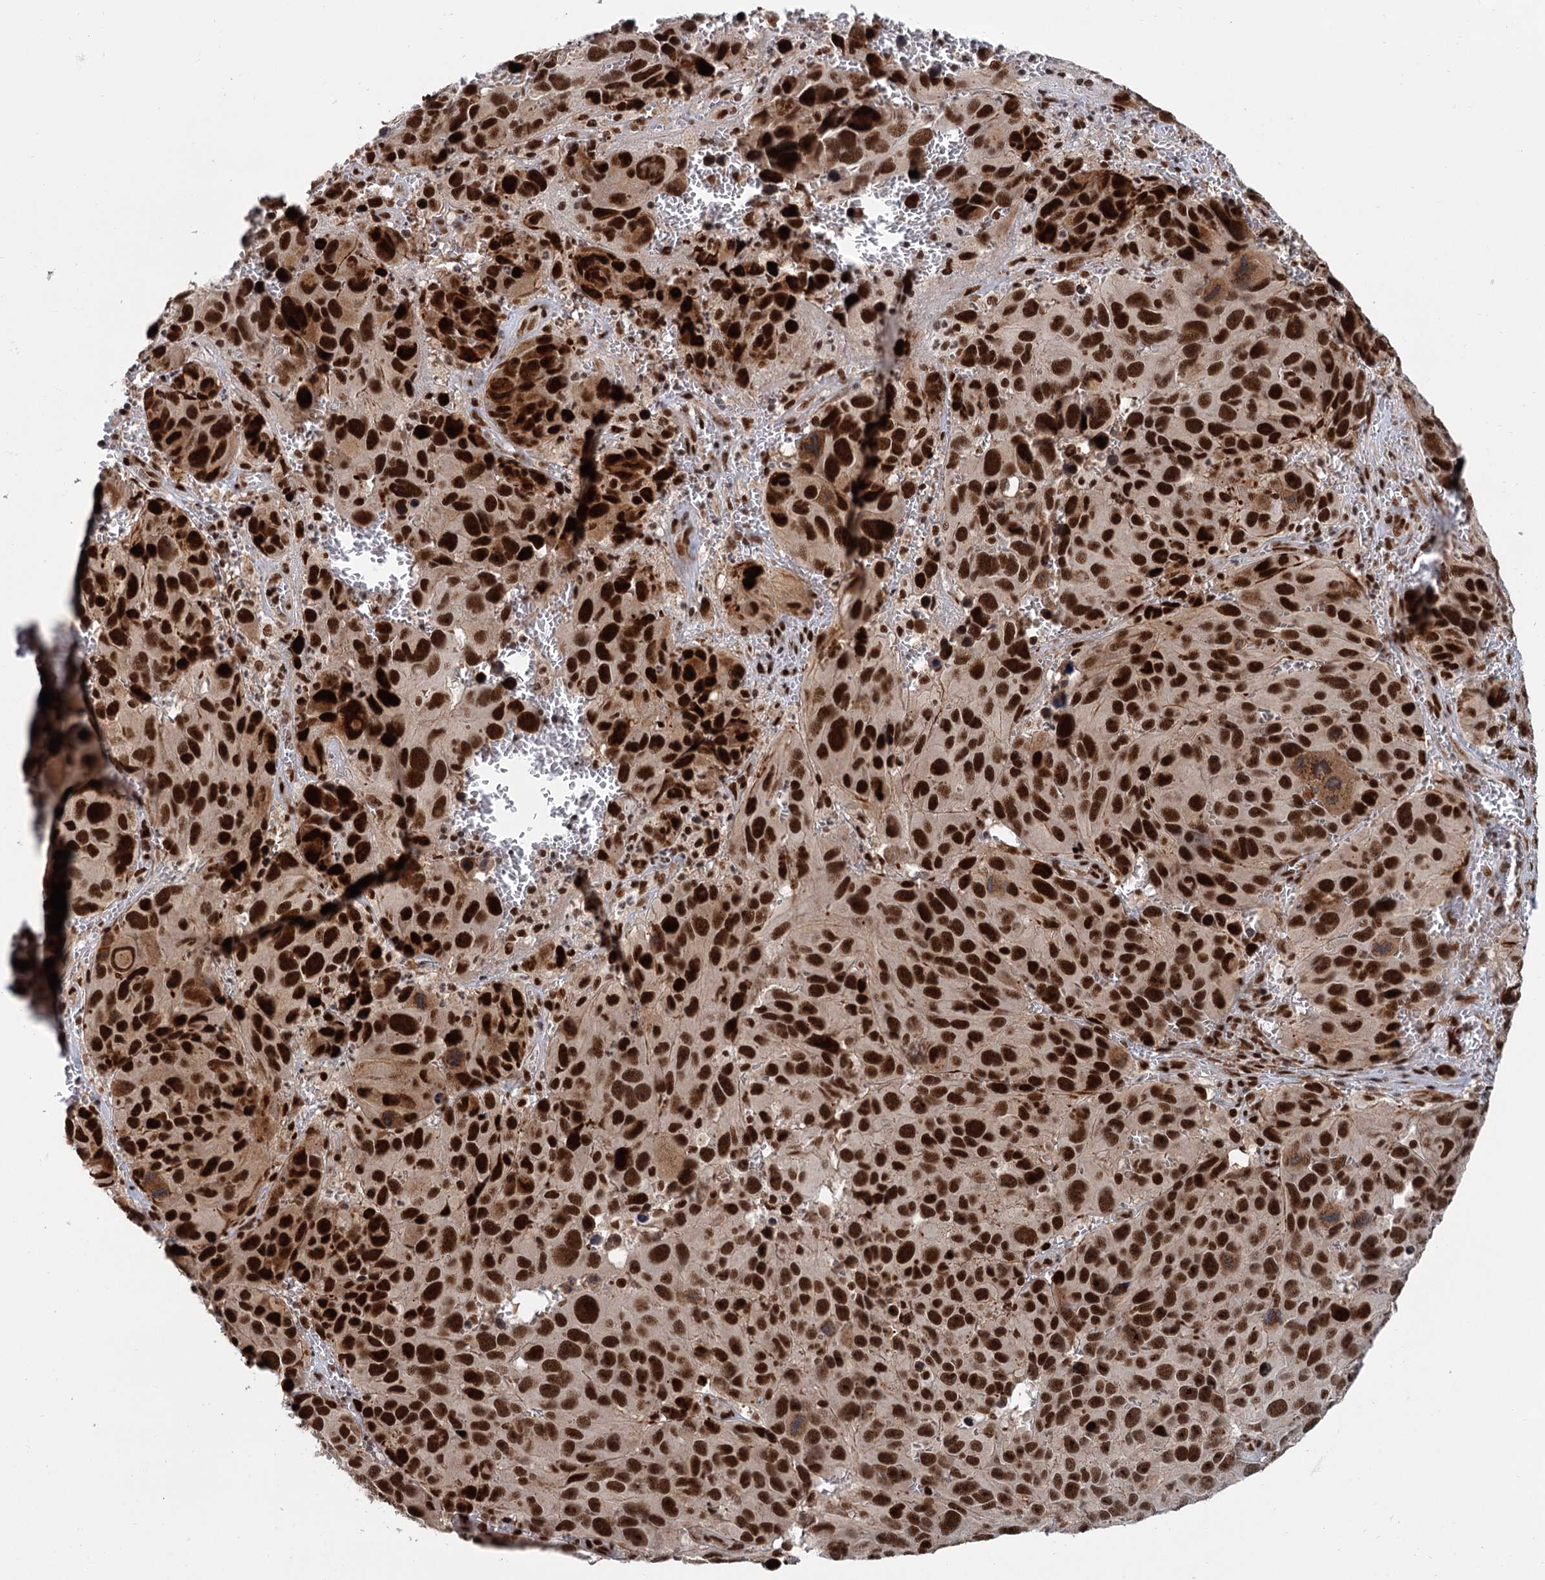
{"staining": {"intensity": "strong", "quantity": ">75%", "location": "cytoplasmic/membranous,nuclear"}, "tissue": "melanoma", "cell_type": "Tumor cells", "image_type": "cancer", "snomed": [{"axis": "morphology", "description": "Malignant melanoma, NOS"}, {"axis": "topography", "description": "Skin"}], "caption": "Protein staining by immunohistochemistry displays strong cytoplasmic/membranous and nuclear staining in about >75% of tumor cells in melanoma.", "gene": "WBP4", "patient": {"sex": "male", "age": 84}}